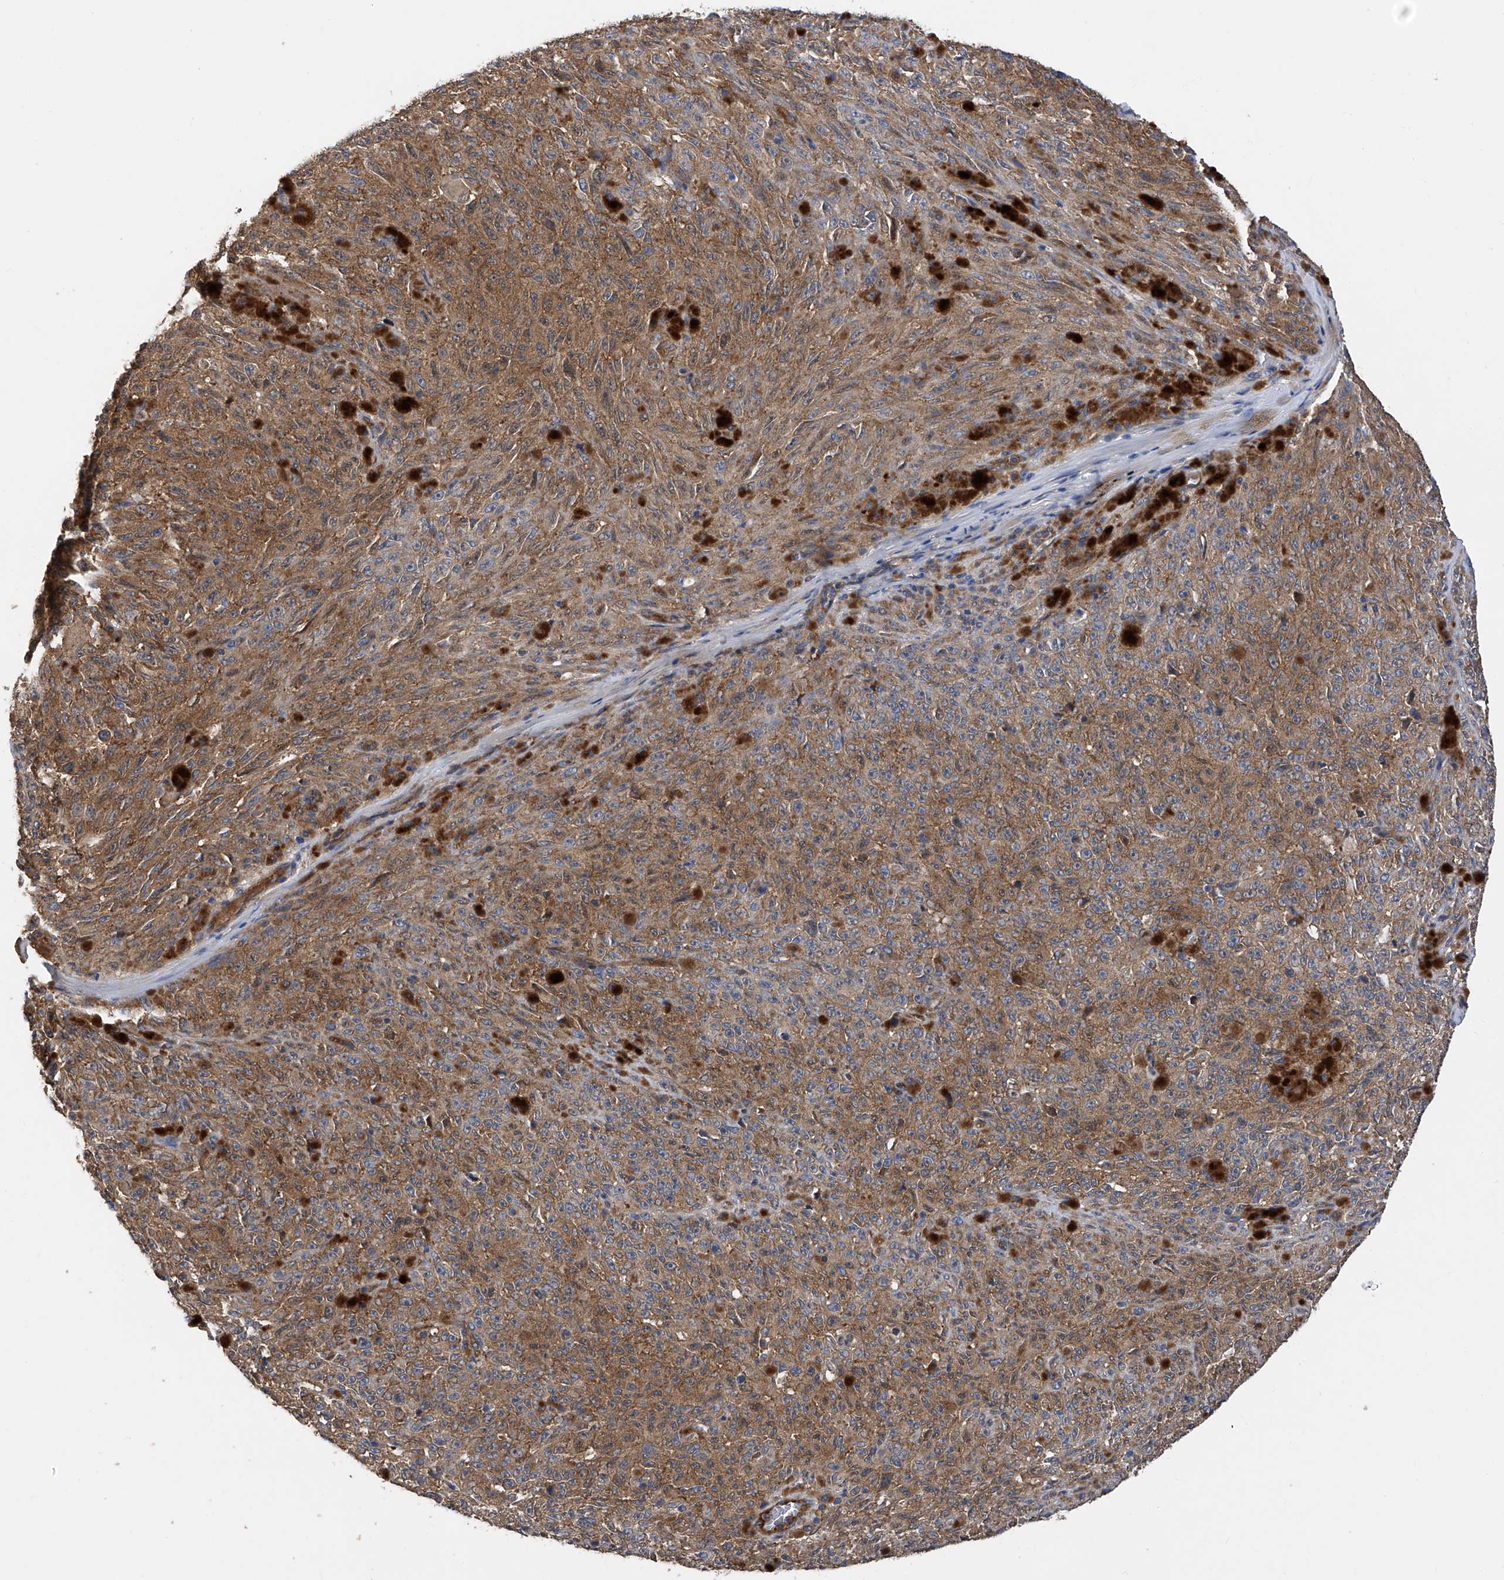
{"staining": {"intensity": "moderate", "quantity": ">75%", "location": "cytoplasmic/membranous"}, "tissue": "melanoma", "cell_type": "Tumor cells", "image_type": "cancer", "snomed": [{"axis": "morphology", "description": "Malignant melanoma, NOS"}, {"axis": "topography", "description": "Skin"}], "caption": "A brown stain highlights moderate cytoplasmic/membranous expression of a protein in melanoma tumor cells.", "gene": "PTK2", "patient": {"sex": "female", "age": 82}}